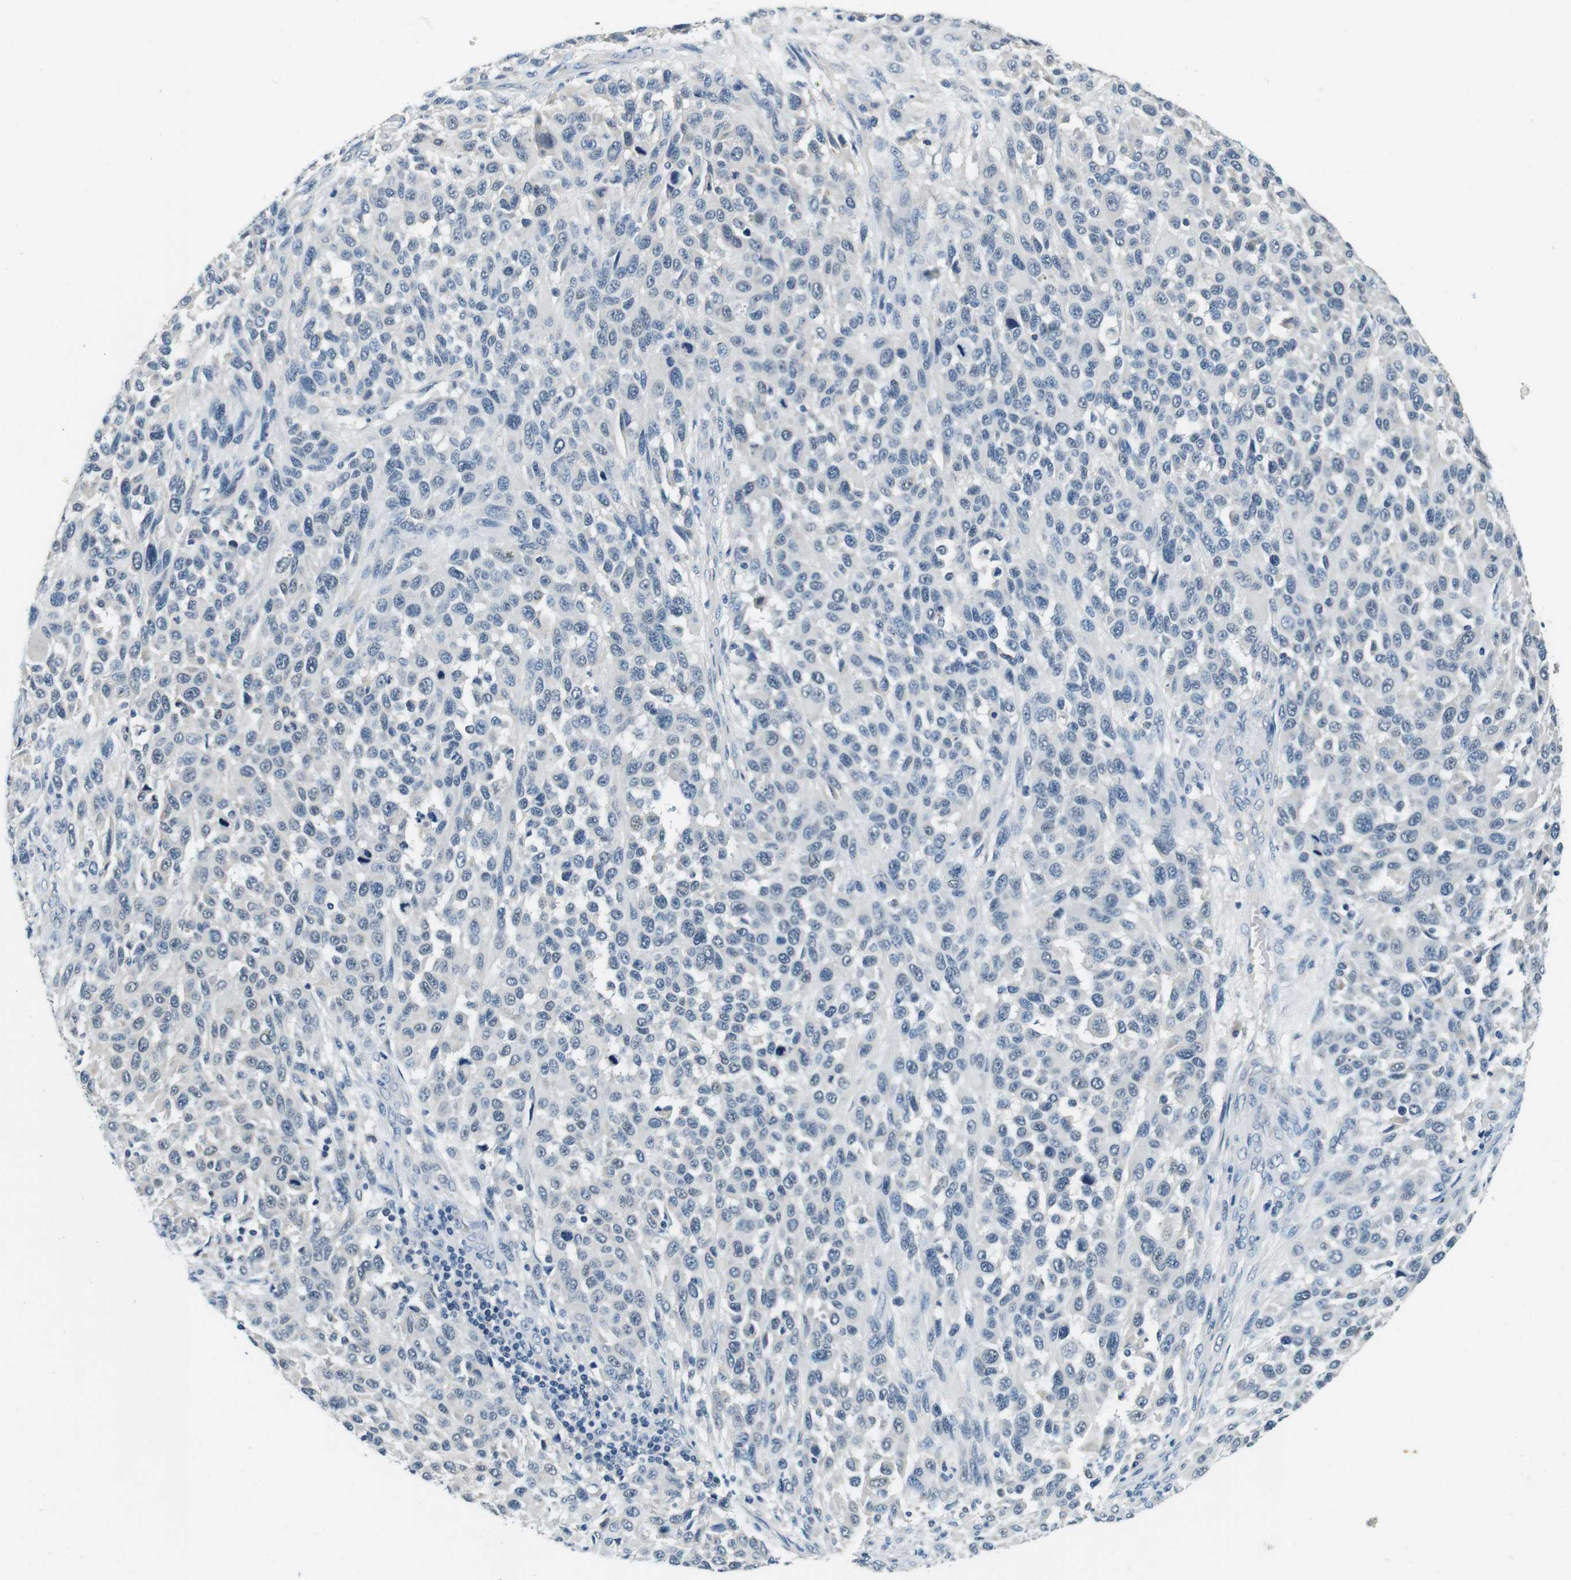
{"staining": {"intensity": "negative", "quantity": "none", "location": "none"}, "tissue": "melanoma", "cell_type": "Tumor cells", "image_type": "cancer", "snomed": [{"axis": "morphology", "description": "Malignant melanoma, Metastatic site"}, {"axis": "topography", "description": "Lymph node"}], "caption": "Tumor cells show no significant protein staining in malignant melanoma (metastatic site).", "gene": "DTNA", "patient": {"sex": "male", "age": 61}}